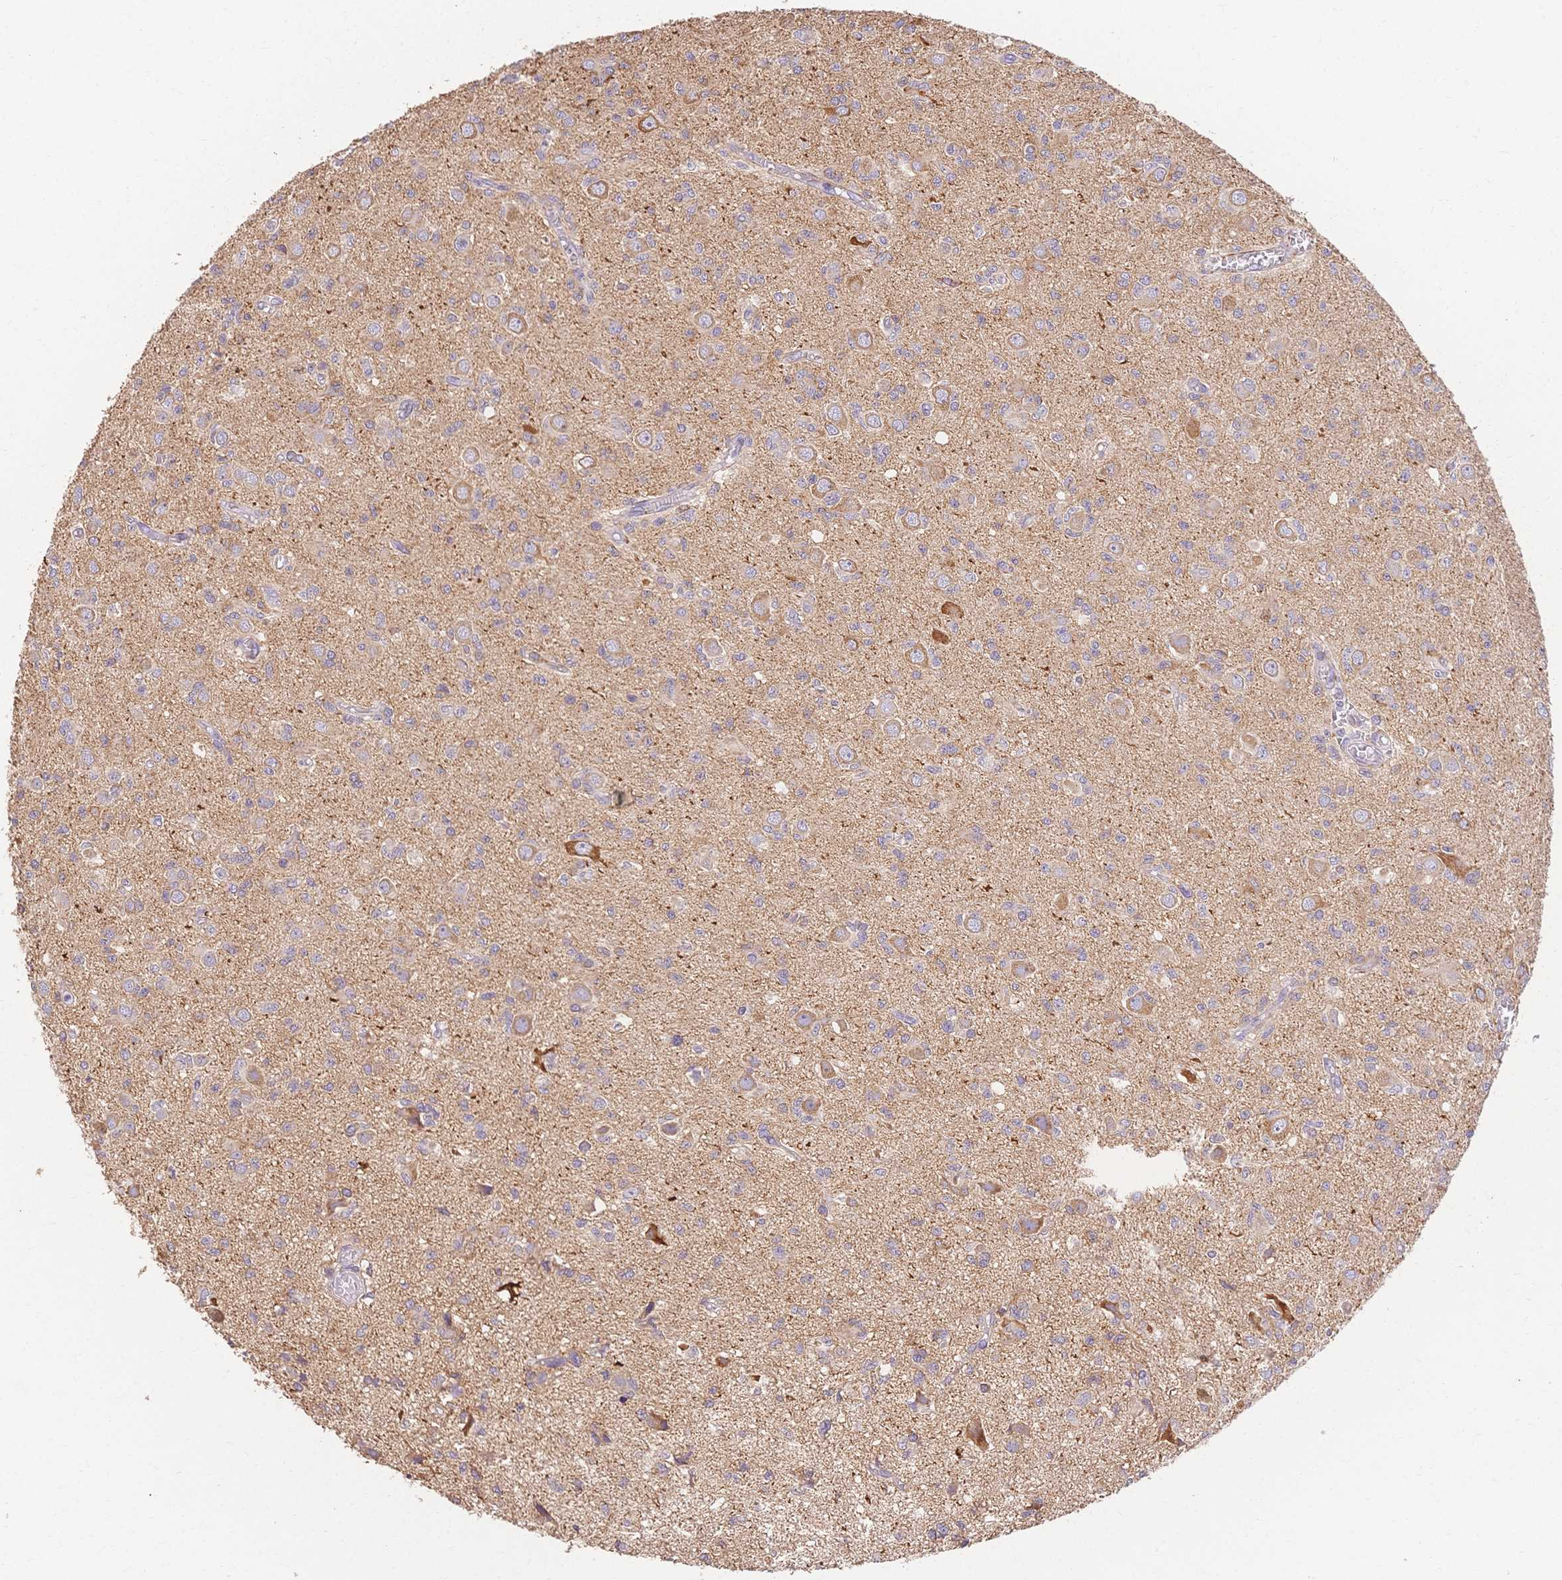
{"staining": {"intensity": "negative", "quantity": "none", "location": "none"}, "tissue": "glioma", "cell_type": "Tumor cells", "image_type": "cancer", "snomed": [{"axis": "morphology", "description": "Glioma, malignant, Low grade"}, {"axis": "topography", "description": "Brain"}], "caption": "This micrograph is of glioma stained with IHC to label a protein in brown with the nuclei are counter-stained blue. There is no expression in tumor cells. (Immunohistochemistry (ihc), brightfield microscopy, high magnification).", "gene": "HS3ST5", "patient": {"sex": "male", "age": 64}}